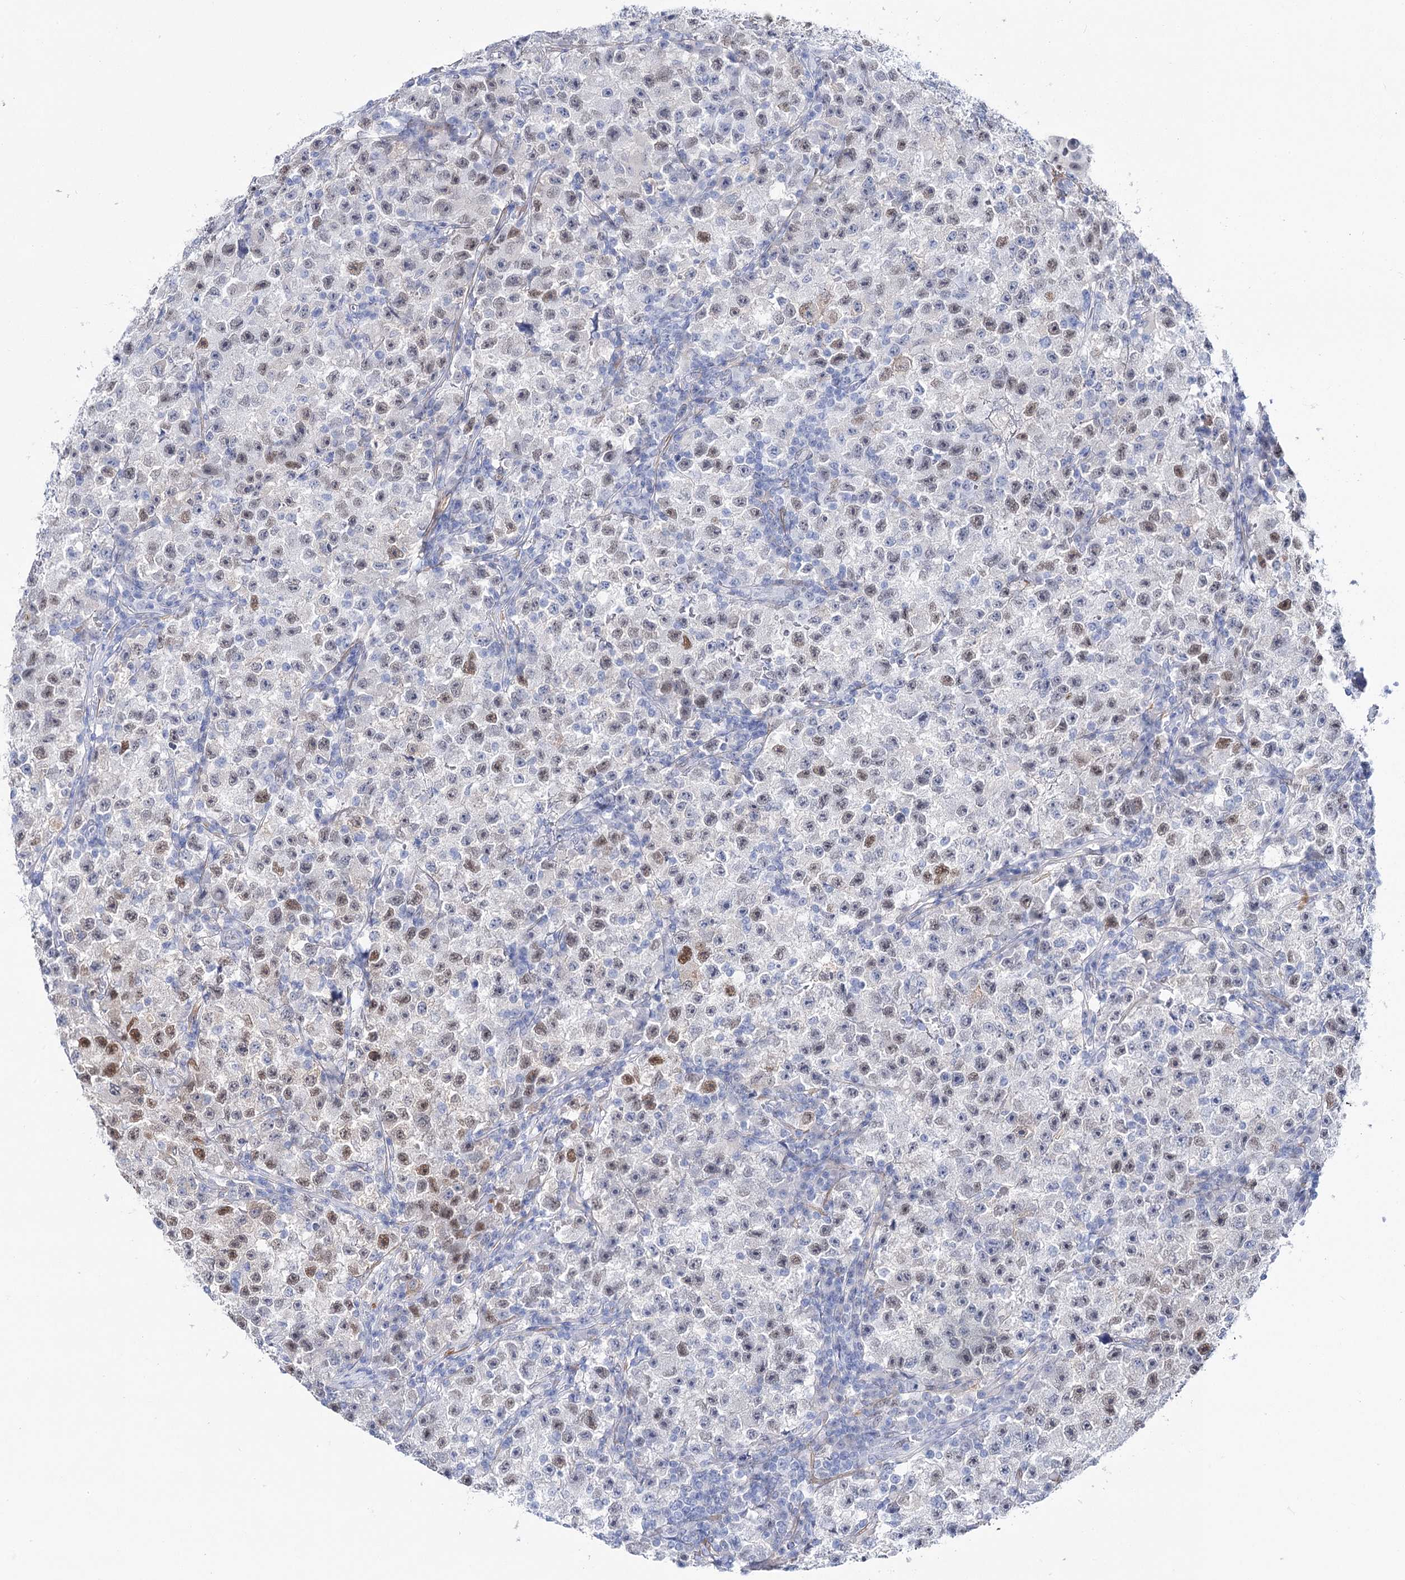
{"staining": {"intensity": "moderate", "quantity": "<25%", "location": "nuclear"}, "tissue": "testis cancer", "cell_type": "Tumor cells", "image_type": "cancer", "snomed": [{"axis": "morphology", "description": "Seminoma, NOS"}, {"axis": "topography", "description": "Testis"}], "caption": "A high-resolution image shows IHC staining of seminoma (testis), which exhibits moderate nuclear positivity in about <25% of tumor cells. The staining is performed using DAB (3,3'-diaminobenzidine) brown chromogen to label protein expression. The nuclei are counter-stained blue using hematoxylin.", "gene": "UGDH", "patient": {"sex": "male", "age": 22}}